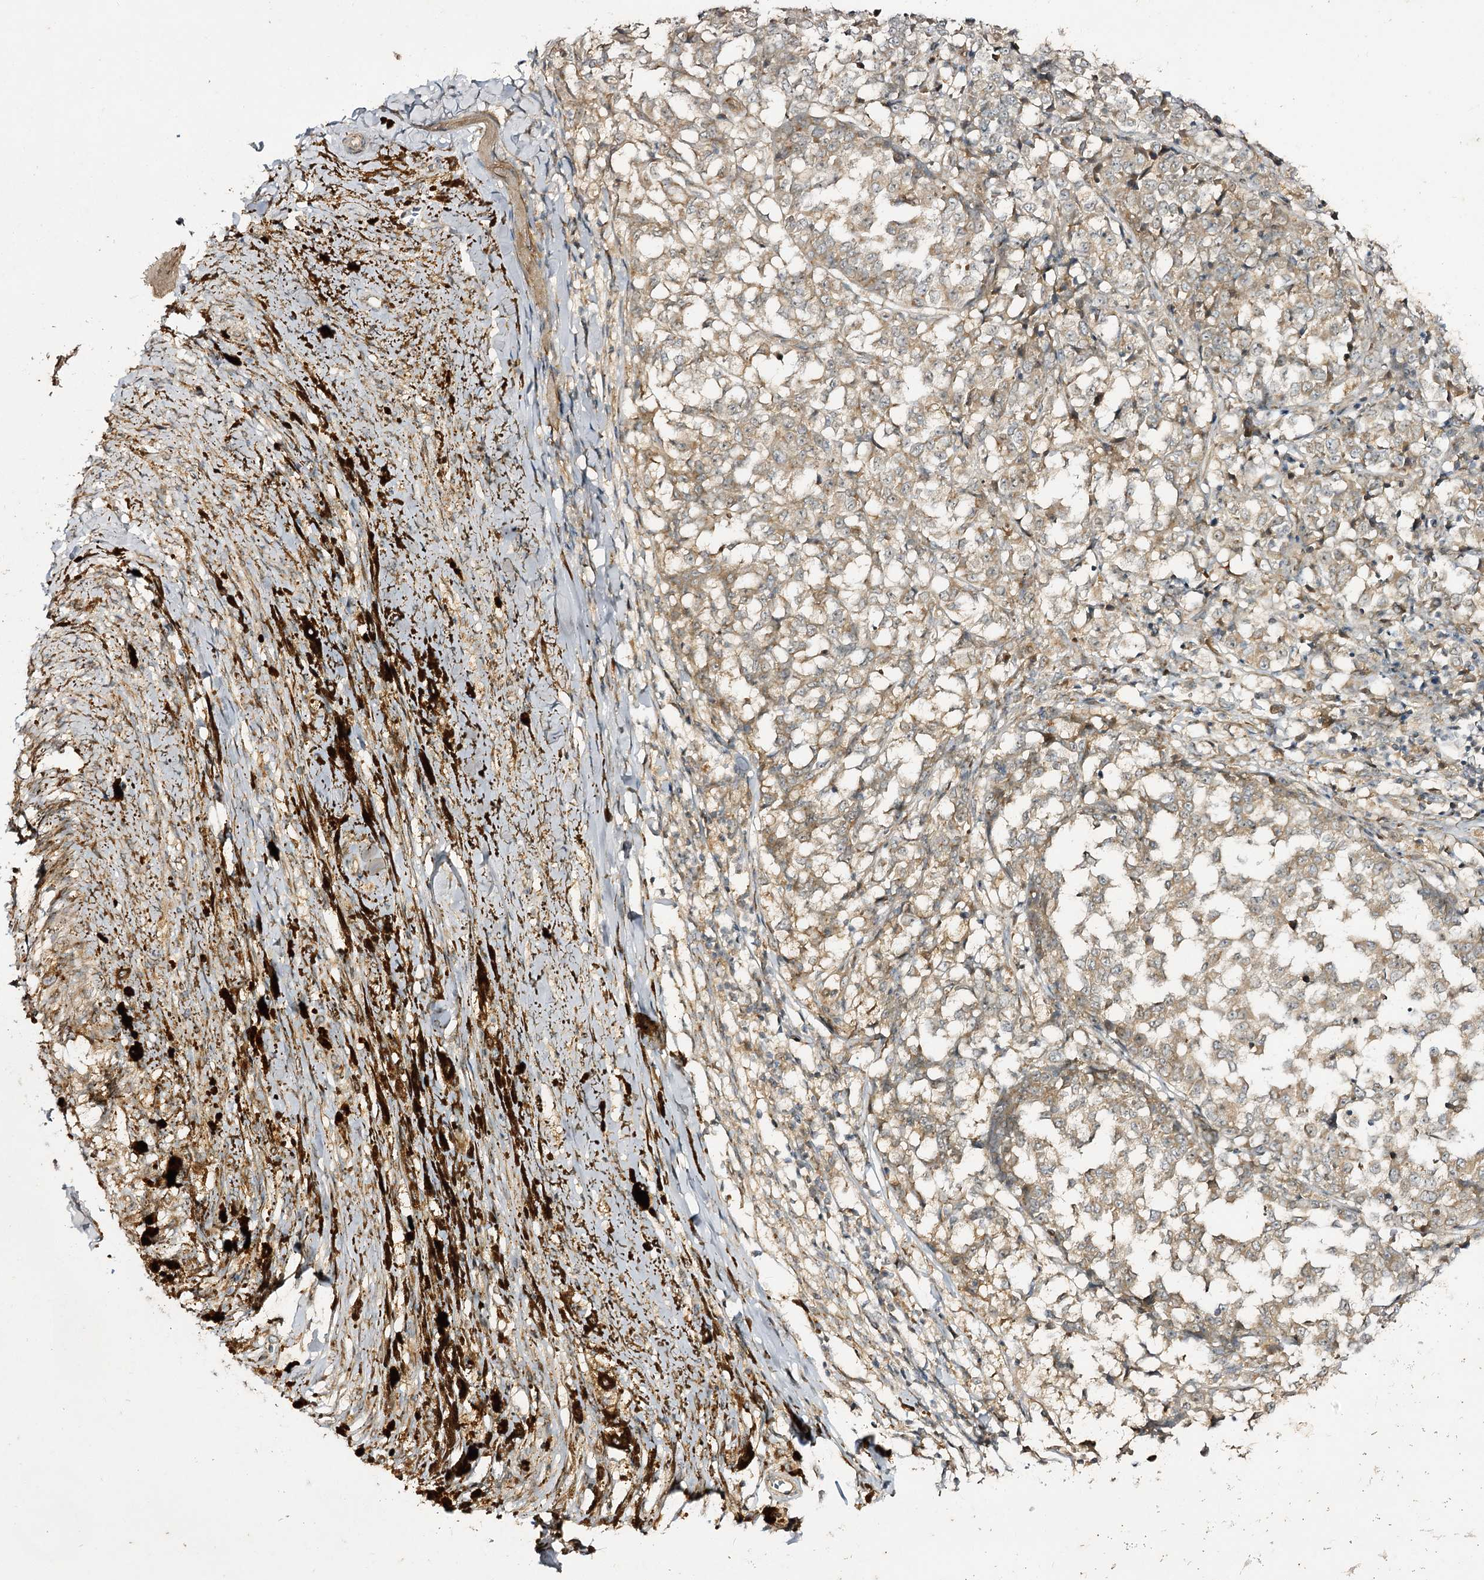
{"staining": {"intensity": "weak", "quantity": ">75%", "location": "cytoplasmic/membranous"}, "tissue": "melanoma", "cell_type": "Tumor cells", "image_type": "cancer", "snomed": [{"axis": "morphology", "description": "Malignant melanoma, NOS"}, {"axis": "topography", "description": "Skin"}], "caption": "Melanoma stained for a protein (brown) exhibits weak cytoplasmic/membranous positive expression in about >75% of tumor cells.", "gene": "C11orf80", "patient": {"sex": "female", "age": 72}}